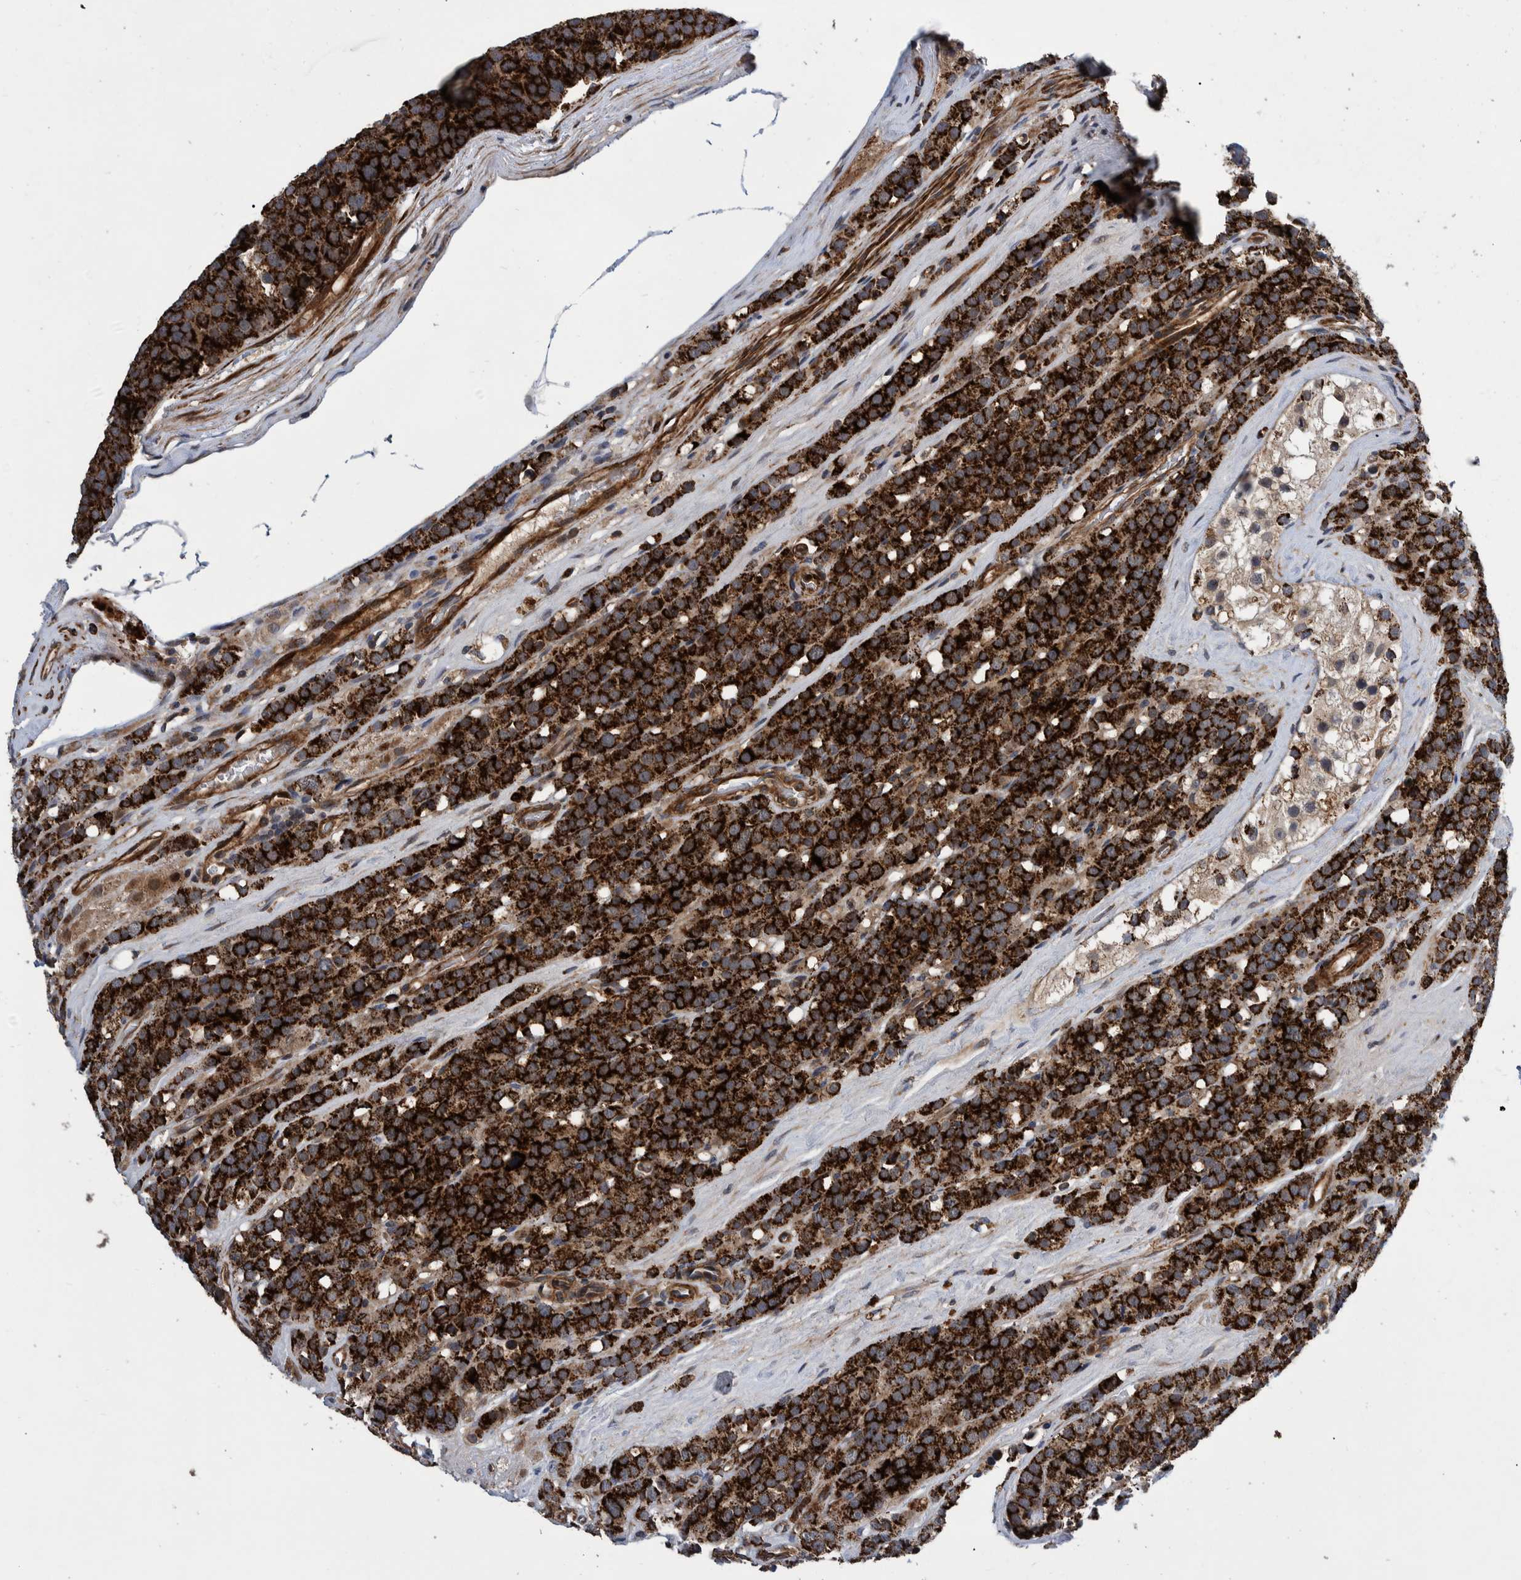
{"staining": {"intensity": "strong", "quantity": ">75%", "location": "cytoplasmic/membranous"}, "tissue": "testis cancer", "cell_type": "Tumor cells", "image_type": "cancer", "snomed": [{"axis": "morphology", "description": "Seminoma, NOS"}, {"axis": "topography", "description": "Testis"}], "caption": "The immunohistochemical stain labels strong cytoplasmic/membranous staining in tumor cells of testis seminoma tissue.", "gene": "GRPEL2", "patient": {"sex": "male", "age": 71}}